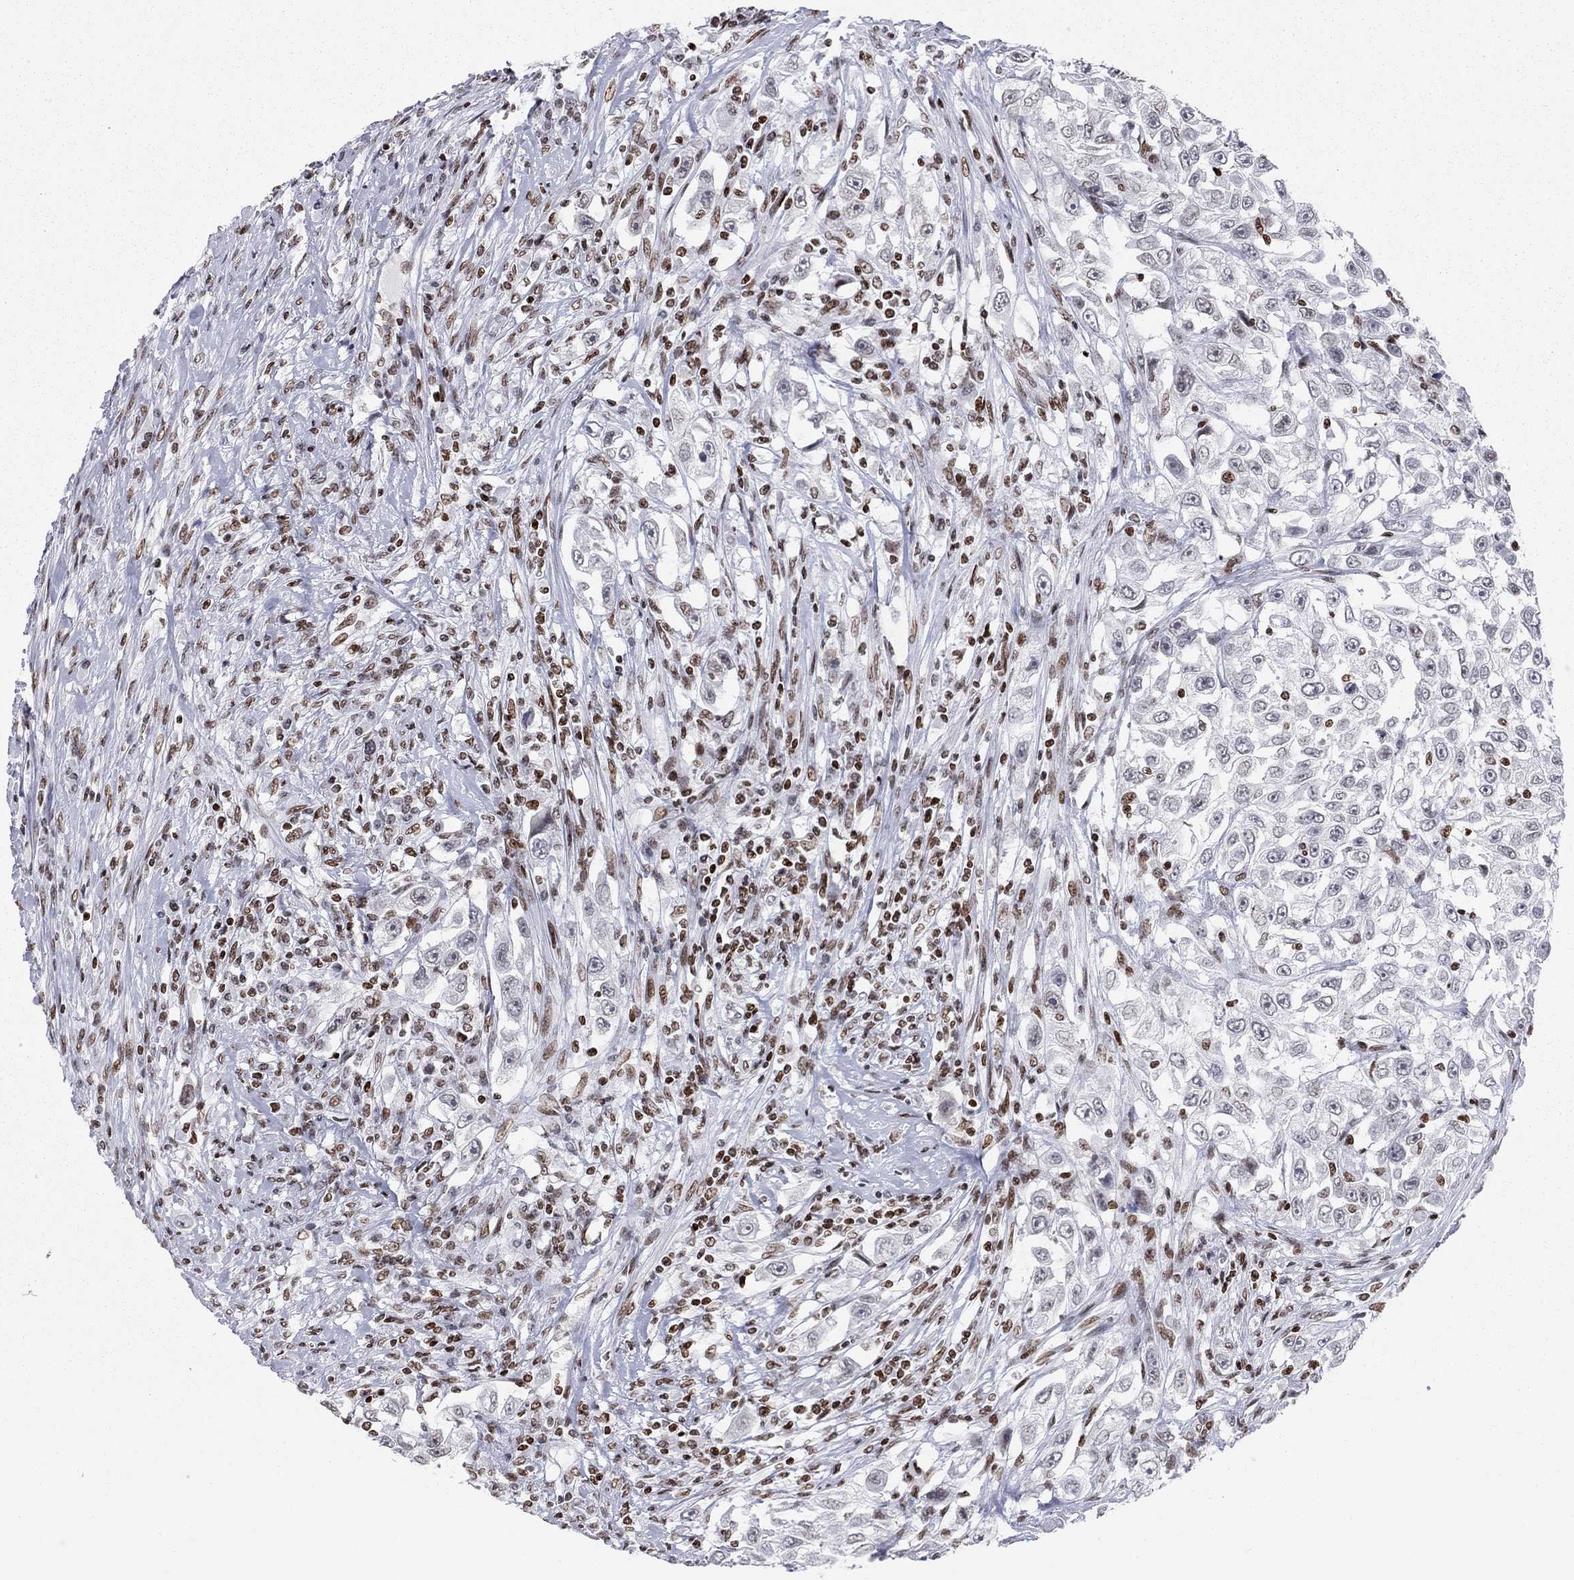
{"staining": {"intensity": "negative", "quantity": "none", "location": "none"}, "tissue": "urothelial cancer", "cell_type": "Tumor cells", "image_type": "cancer", "snomed": [{"axis": "morphology", "description": "Urothelial carcinoma, High grade"}, {"axis": "topography", "description": "Urinary bladder"}], "caption": "The micrograph reveals no staining of tumor cells in high-grade urothelial carcinoma.", "gene": "H2AX", "patient": {"sex": "female", "age": 56}}